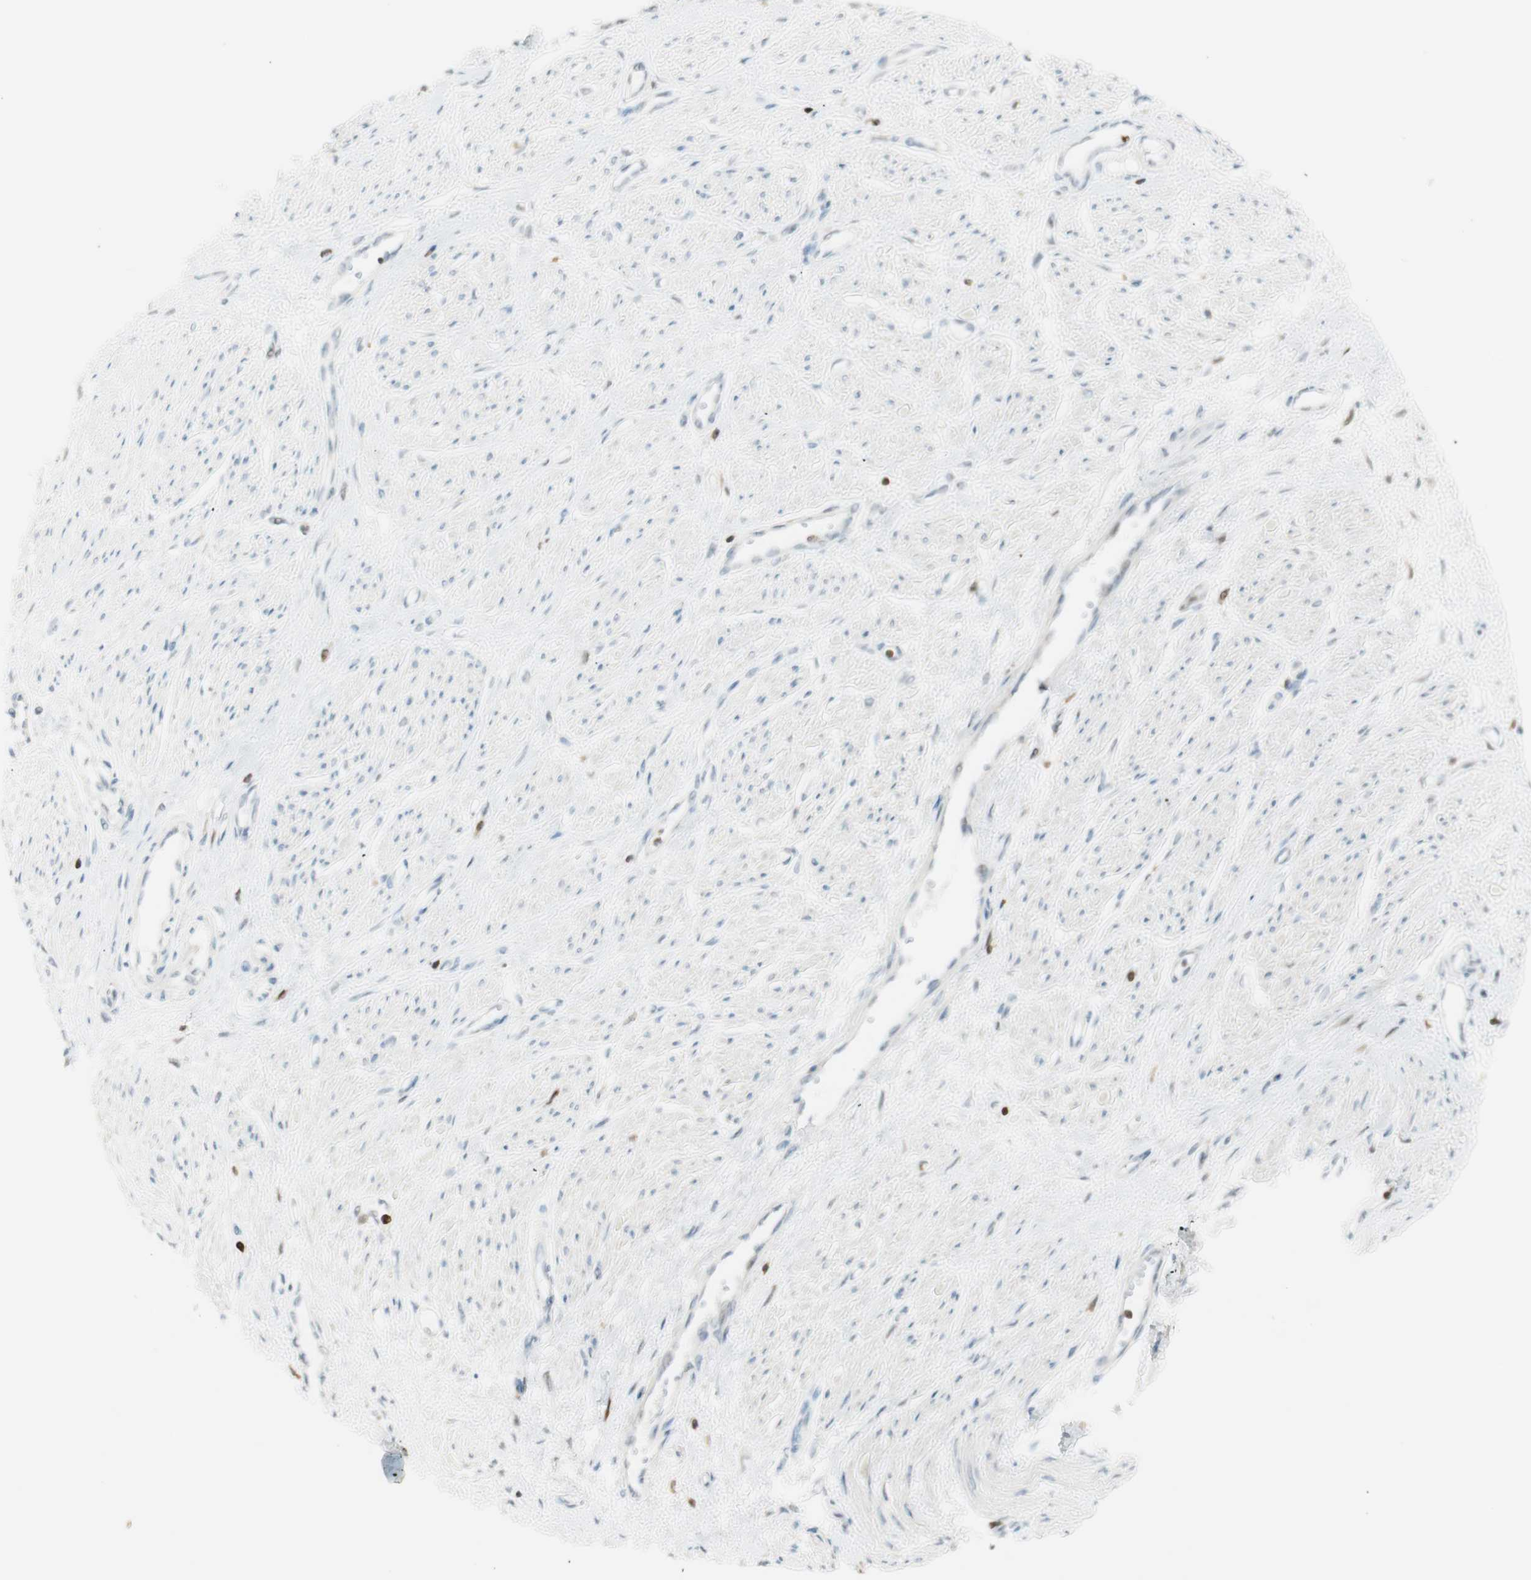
{"staining": {"intensity": "moderate", "quantity": "<25%", "location": "cytoplasmic/membranous"}, "tissue": "smooth muscle", "cell_type": "Smooth muscle cells", "image_type": "normal", "snomed": [{"axis": "morphology", "description": "Normal tissue, NOS"}, {"axis": "topography", "description": "Smooth muscle"}, {"axis": "topography", "description": "Uterus"}], "caption": "Normal smooth muscle reveals moderate cytoplasmic/membranous expression in about <25% of smooth muscle cells, visualized by immunohistochemistry. Nuclei are stained in blue.", "gene": "HPGD", "patient": {"sex": "female", "age": 39}}